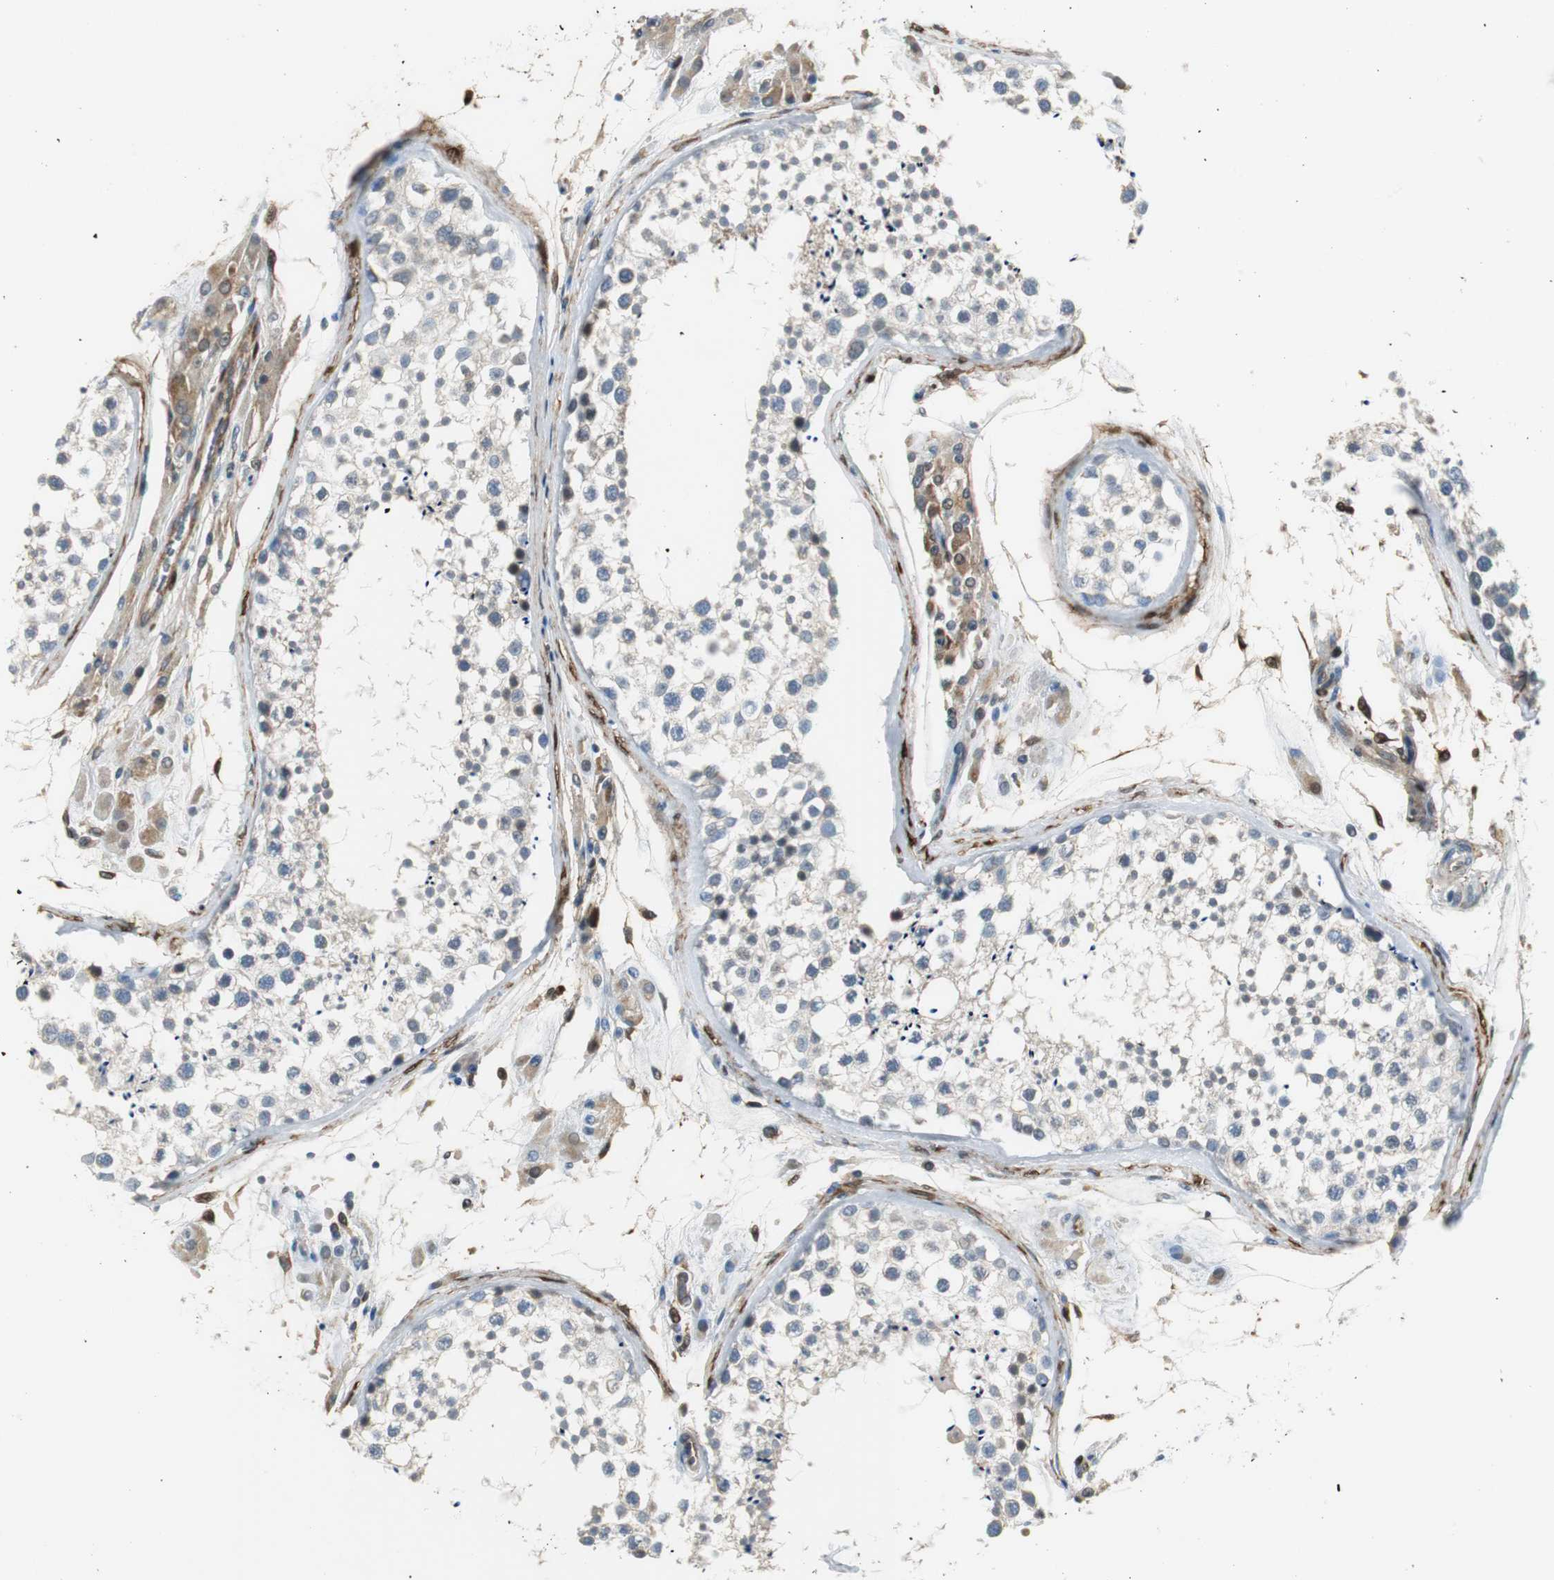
{"staining": {"intensity": "negative", "quantity": "none", "location": "none"}, "tissue": "testis", "cell_type": "Cells in seminiferous ducts", "image_type": "normal", "snomed": [{"axis": "morphology", "description": "Normal tissue, NOS"}, {"axis": "topography", "description": "Testis"}], "caption": "An image of human testis is negative for staining in cells in seminiferous ducts. (Stains: DAB immunohistochemistry with hematoxylin counter stain, Microscopy: brightfield microscopy at high magnification).", "gene": "FHL2", "patient": {"sex": "male", "age": 46}}